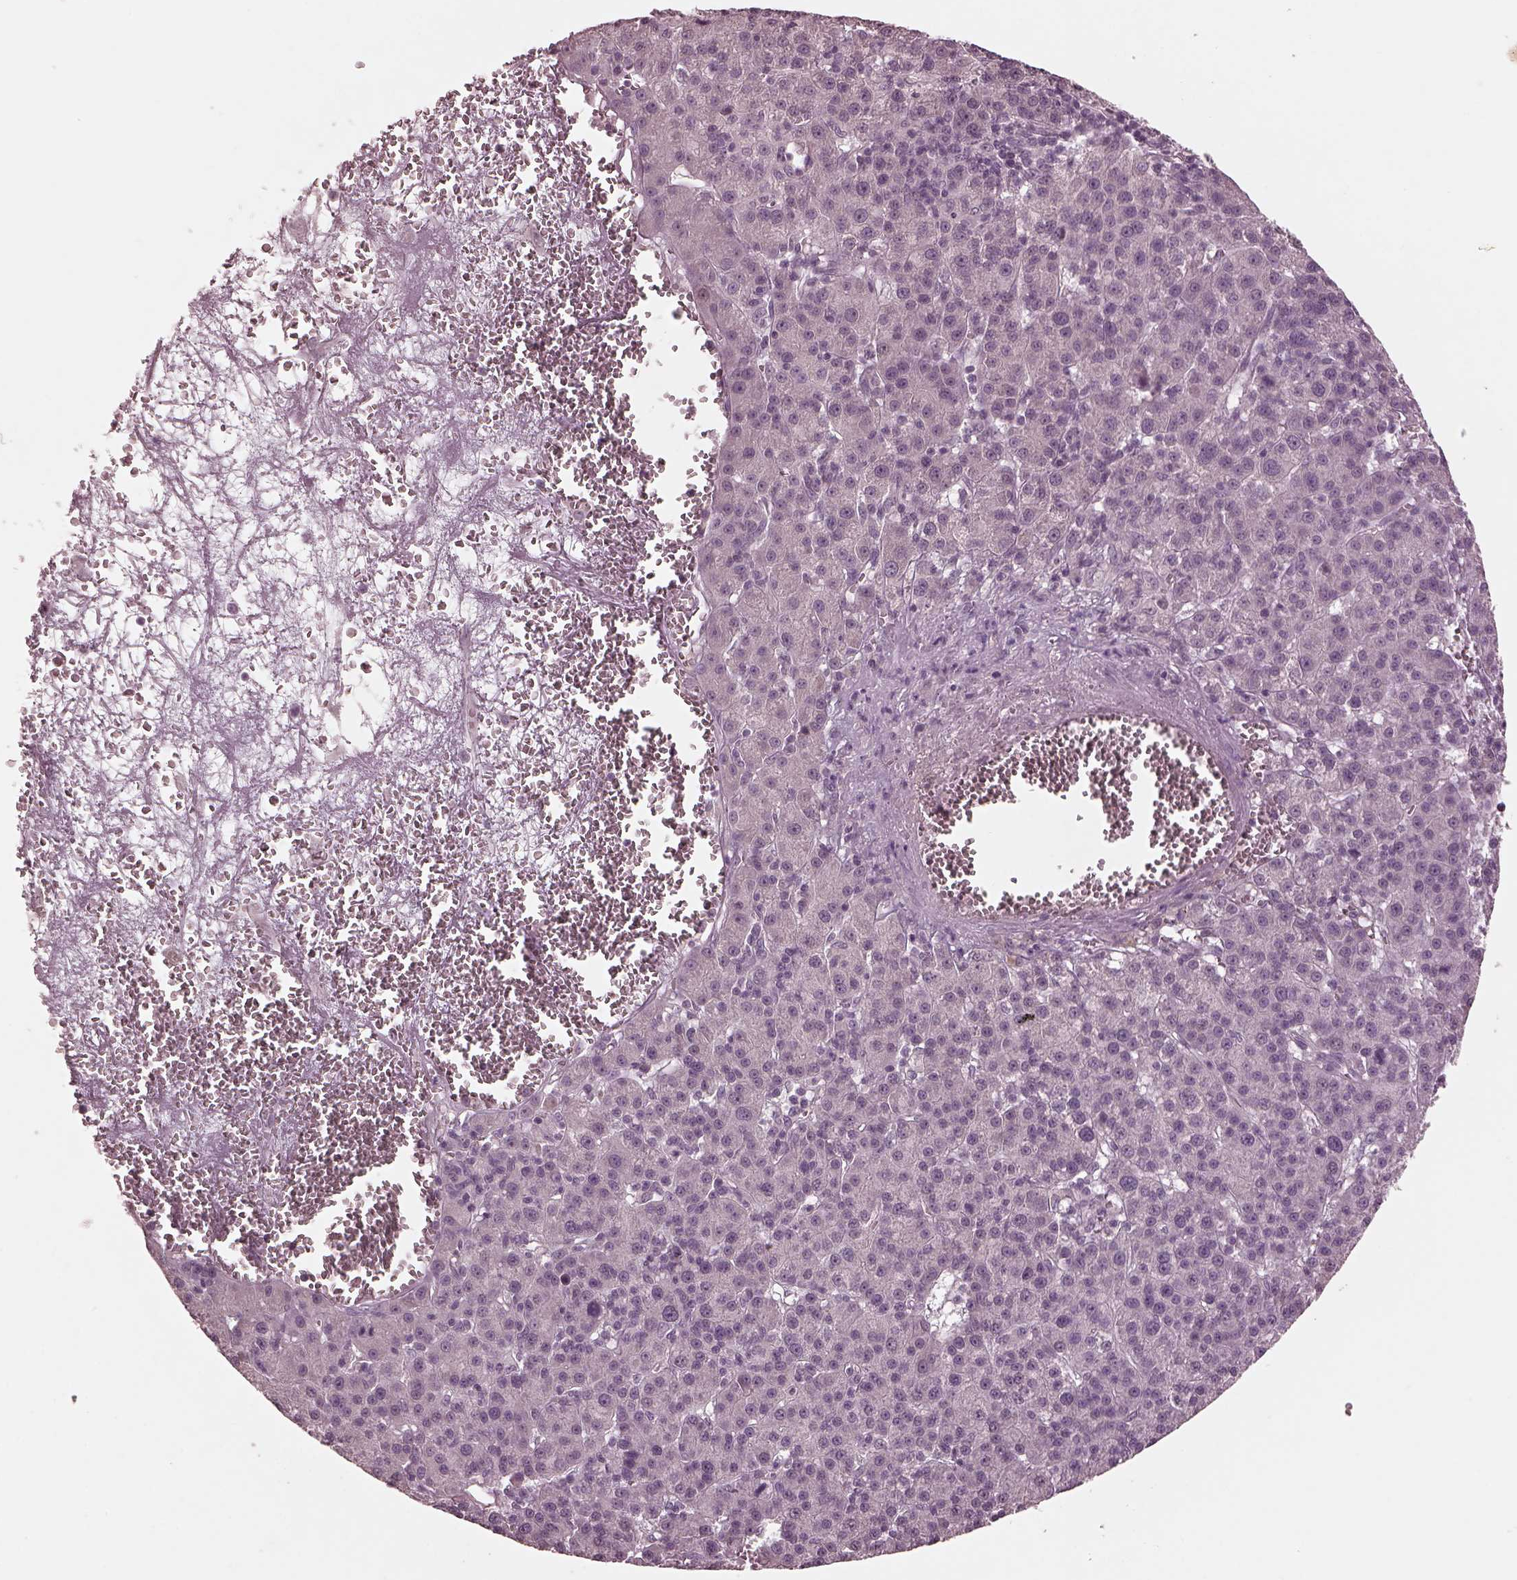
{"staining": {"intensity": "negative", "quantity": "none", "location": "none"}, "tissue": "liver cancer", "cell_type": "Tumor cells", "image_type": "cancer", "snomed": [{"axis": "morphology", "description": "Carcinoma, Hepatocellular, NOS"}, {"axis": "topography", "description": "Liver"}], "caption": "Immunohistochemistry photomicrograph of neoplastic tissue: human hepatocellular carcinoma (liver) stained with DAB (3,3'-diaminobenzidine) exhibits no significant protein positivity in tumor cells.", "gene": "RGS7", "patient": {"sex": "female", "age": 60}}